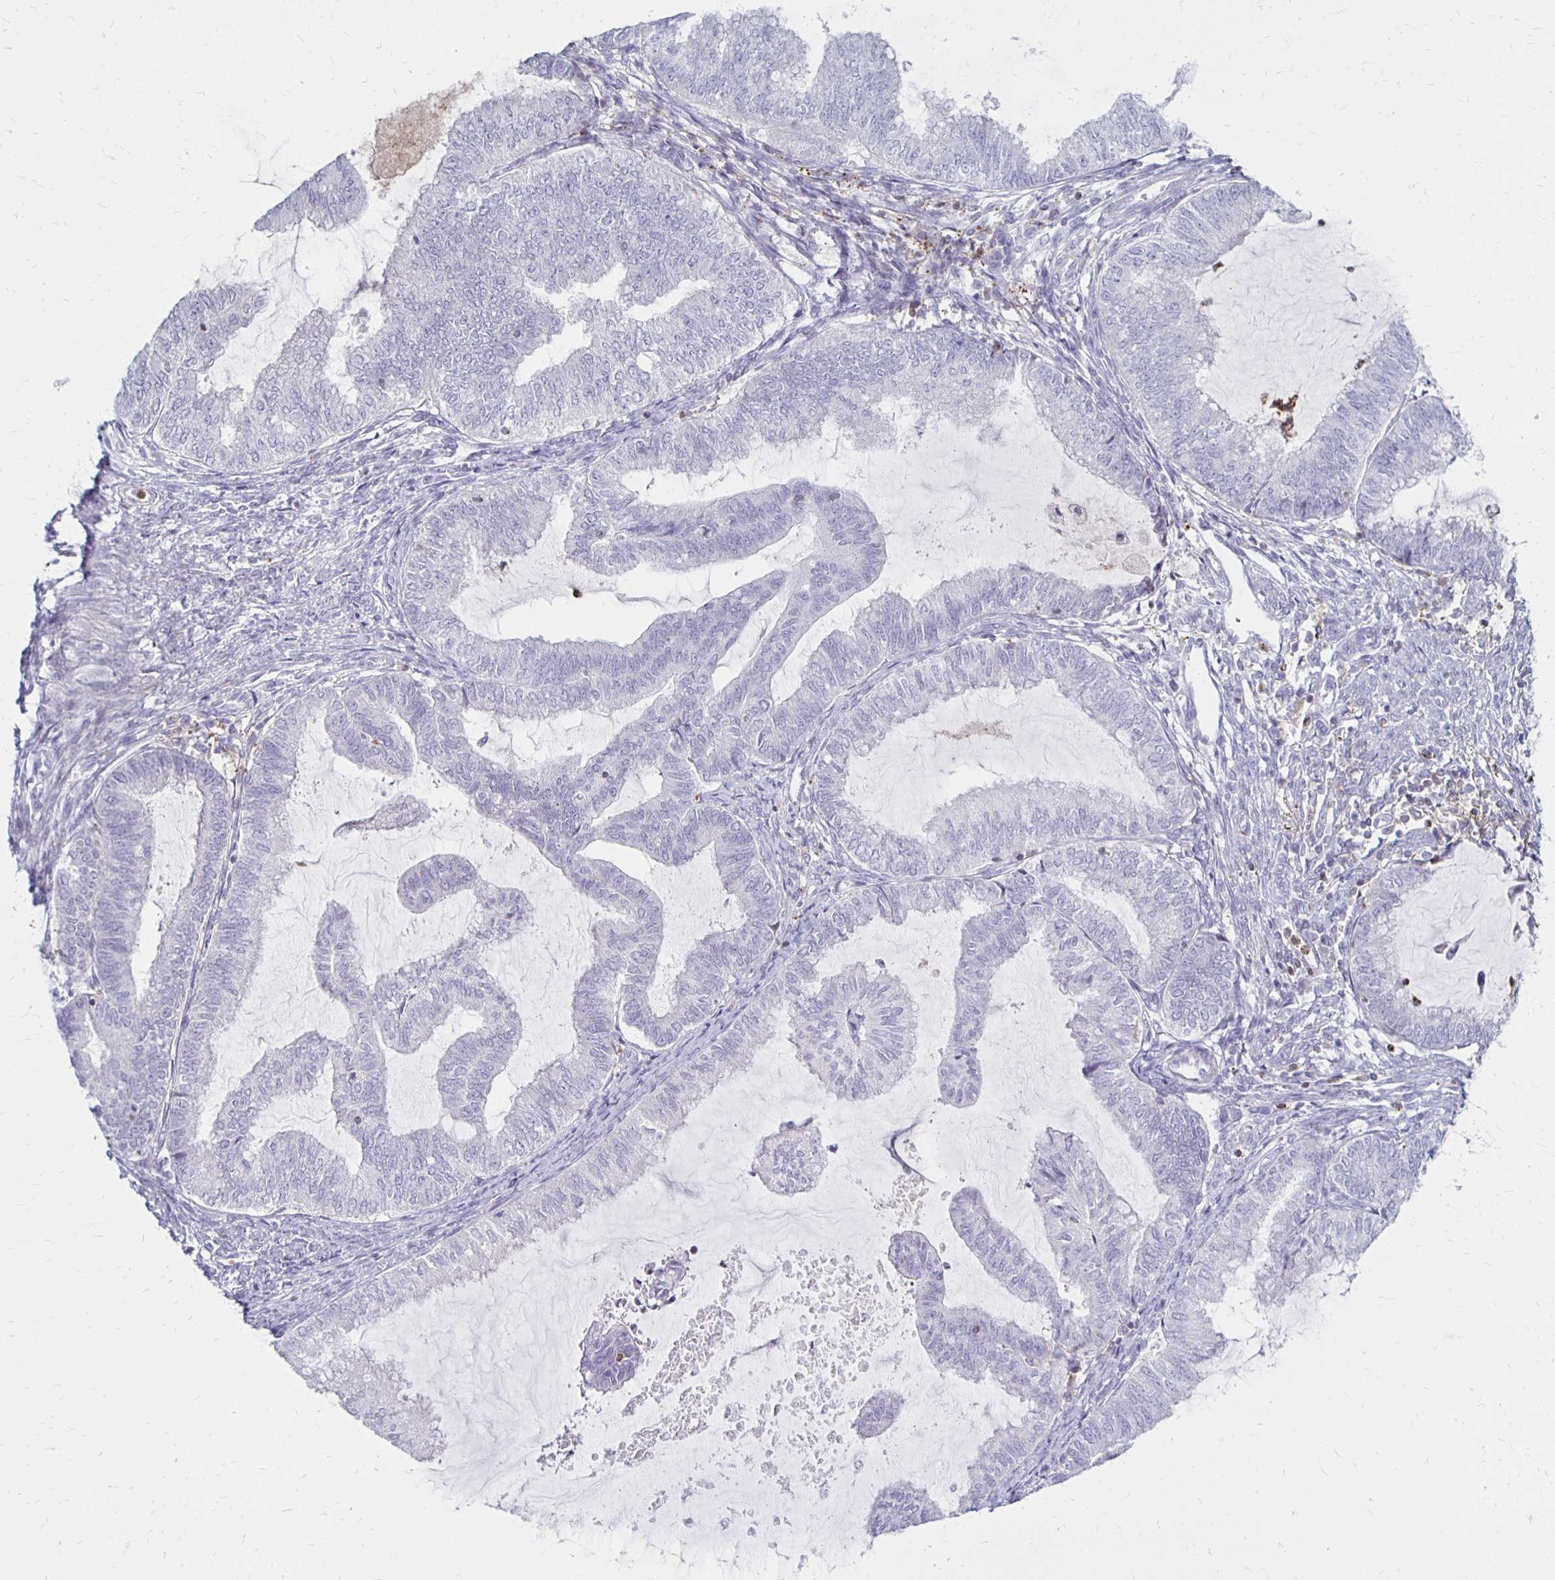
{"staining": {"intensity": "negative", "quantity": "none", "location": "none"}, "tissue": "endometrial cancer", "cell_type": "Tumor cells", "image_type": "cancer", "snomed": [{"axis": "morphology", "description": "Adenocarcinoma, NOS"}, {"axis": "topography", "description": "Endometrium"}], "caption": "There is no significant positivity in tumor cells of endometrial adenocarcinoma. Nuclei are stained in blue.", "gene": "CCL21", "patient": {"sex": "female", "age": 79}}